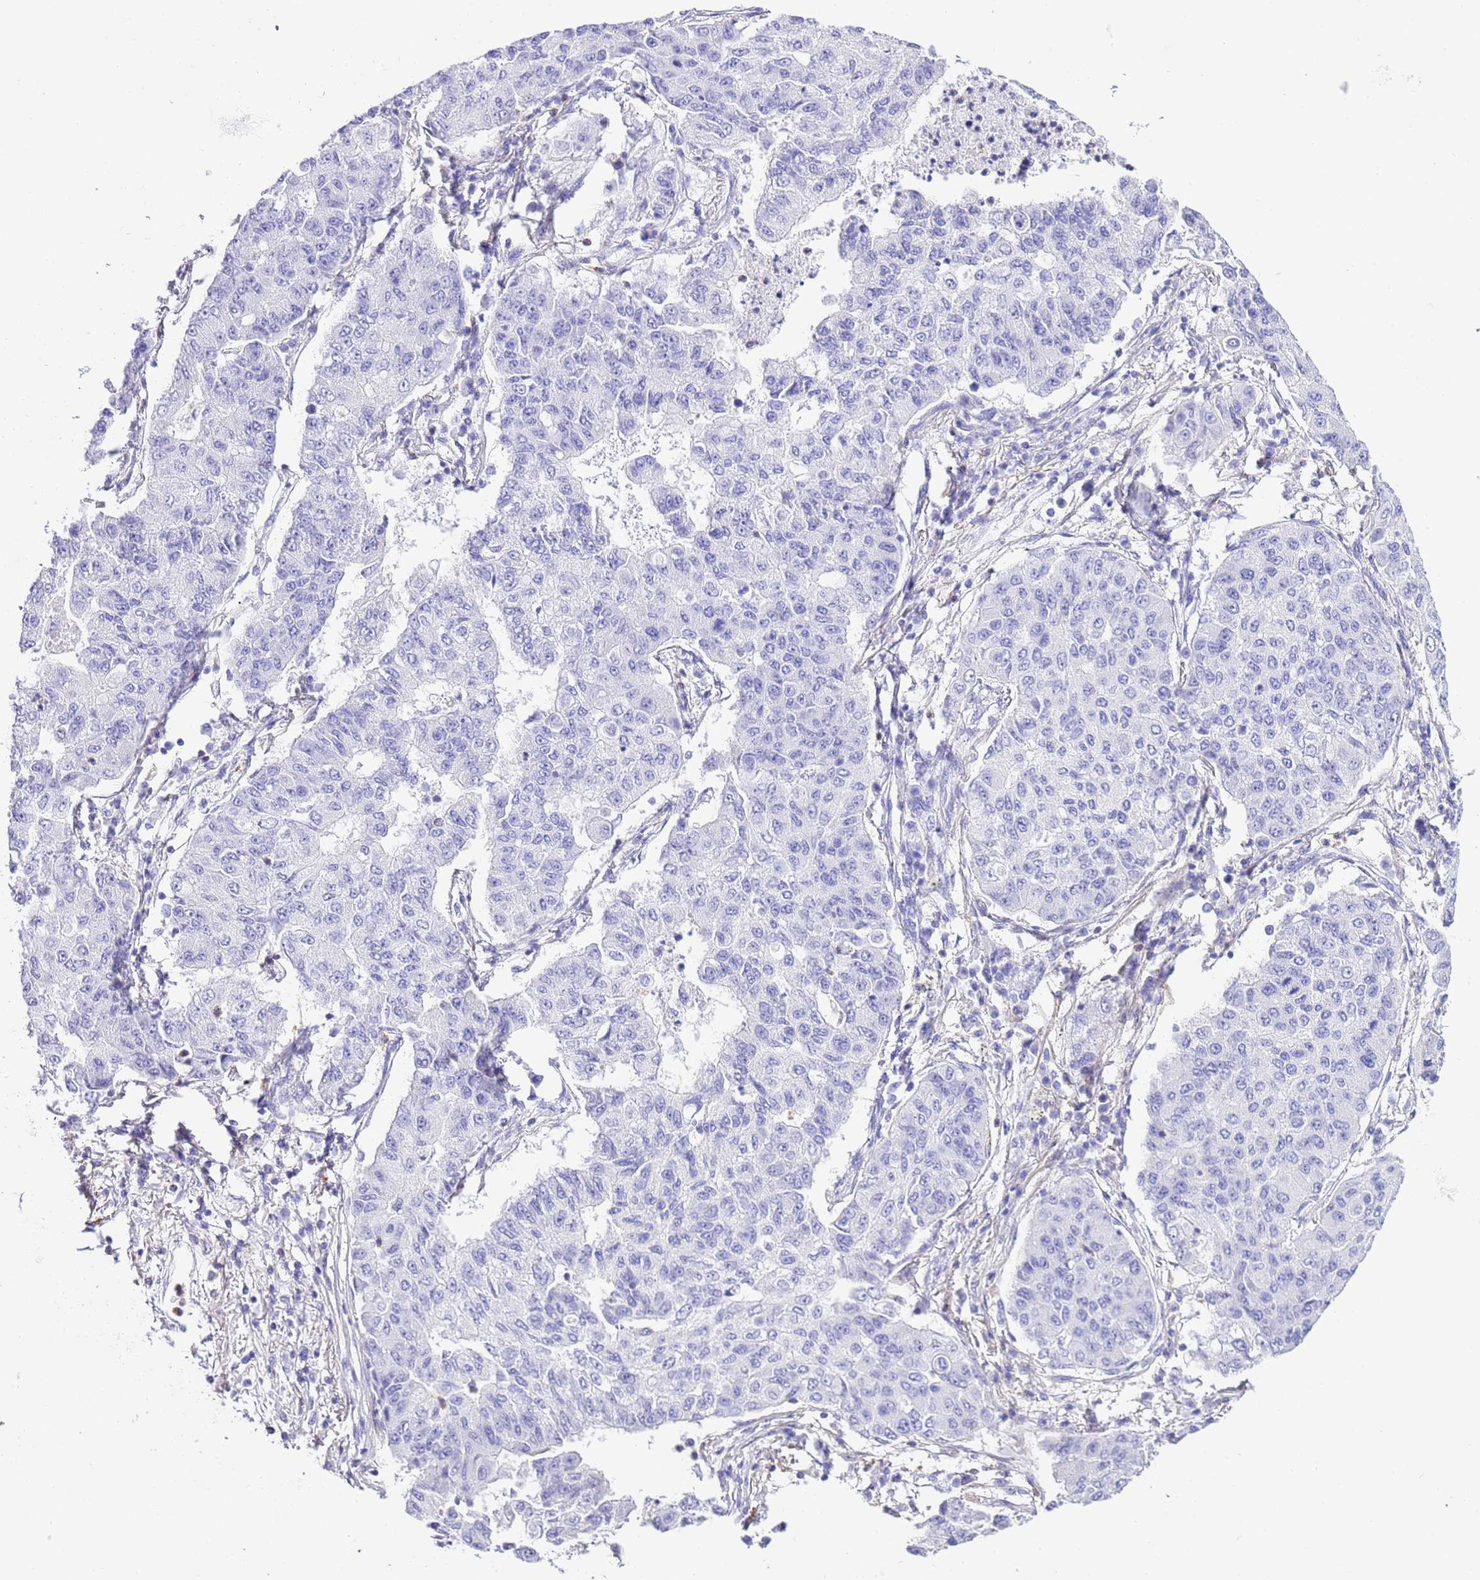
{"staining": {"intensity": "negative", "quantity": "none", "location": "none"}, "tissue": "lung cancer", "cell_type": "Tumor cells", "image_type": "cancer", "snomed": [{"axis": "morphology", "description": "Squamous cell carcinoma, NOS"}, {"axis": "topography", "description": "Lung"}], "caption": "IHC image of human lung squamous cell carcinoma stained for a protein (brown), which displays no staining in tumor cells.", "gene": "CNN2", "patient": {"sex": "male", "age": 74}}